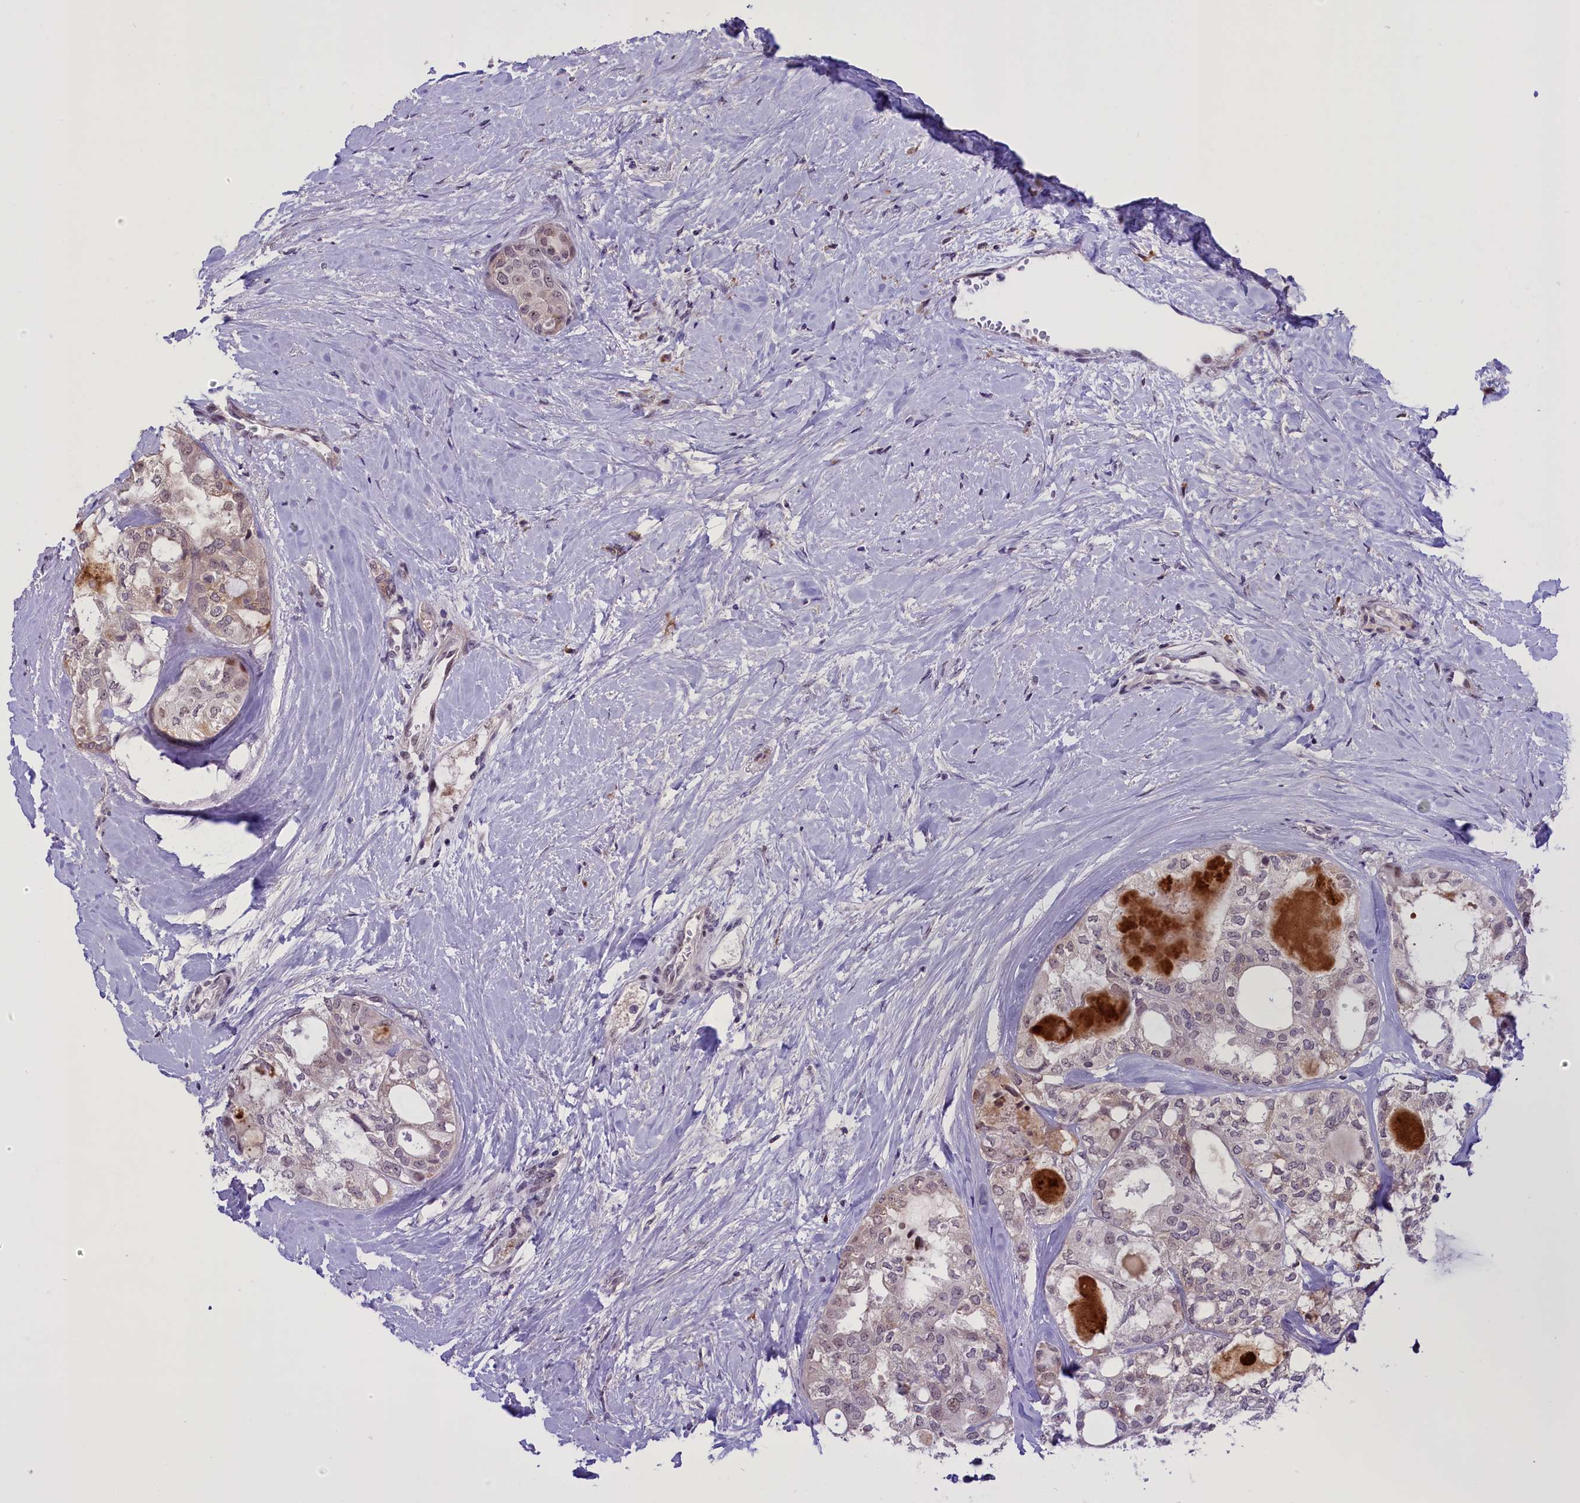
{"staining": {"intensity": "weak", "quantity": "<25%", "location": "nuclear"}, "tissue": "thyroid cancer", "cell_type": "Tumor cells", "image_type": "cancer", "snomed": [{"axis": "morphology", "description": "Follicular adenoma carcinoma, NOS"}, {"axis": "topography", "description": "Thyroid gland"}], "caption": "Immunohistochemical staining of thyroid cancer (follicular adenoma carcinoma) exhibits no significant staining in tumor cells.", "gene": "ENHO", "patient": {"sex": "male", "age": 75}}